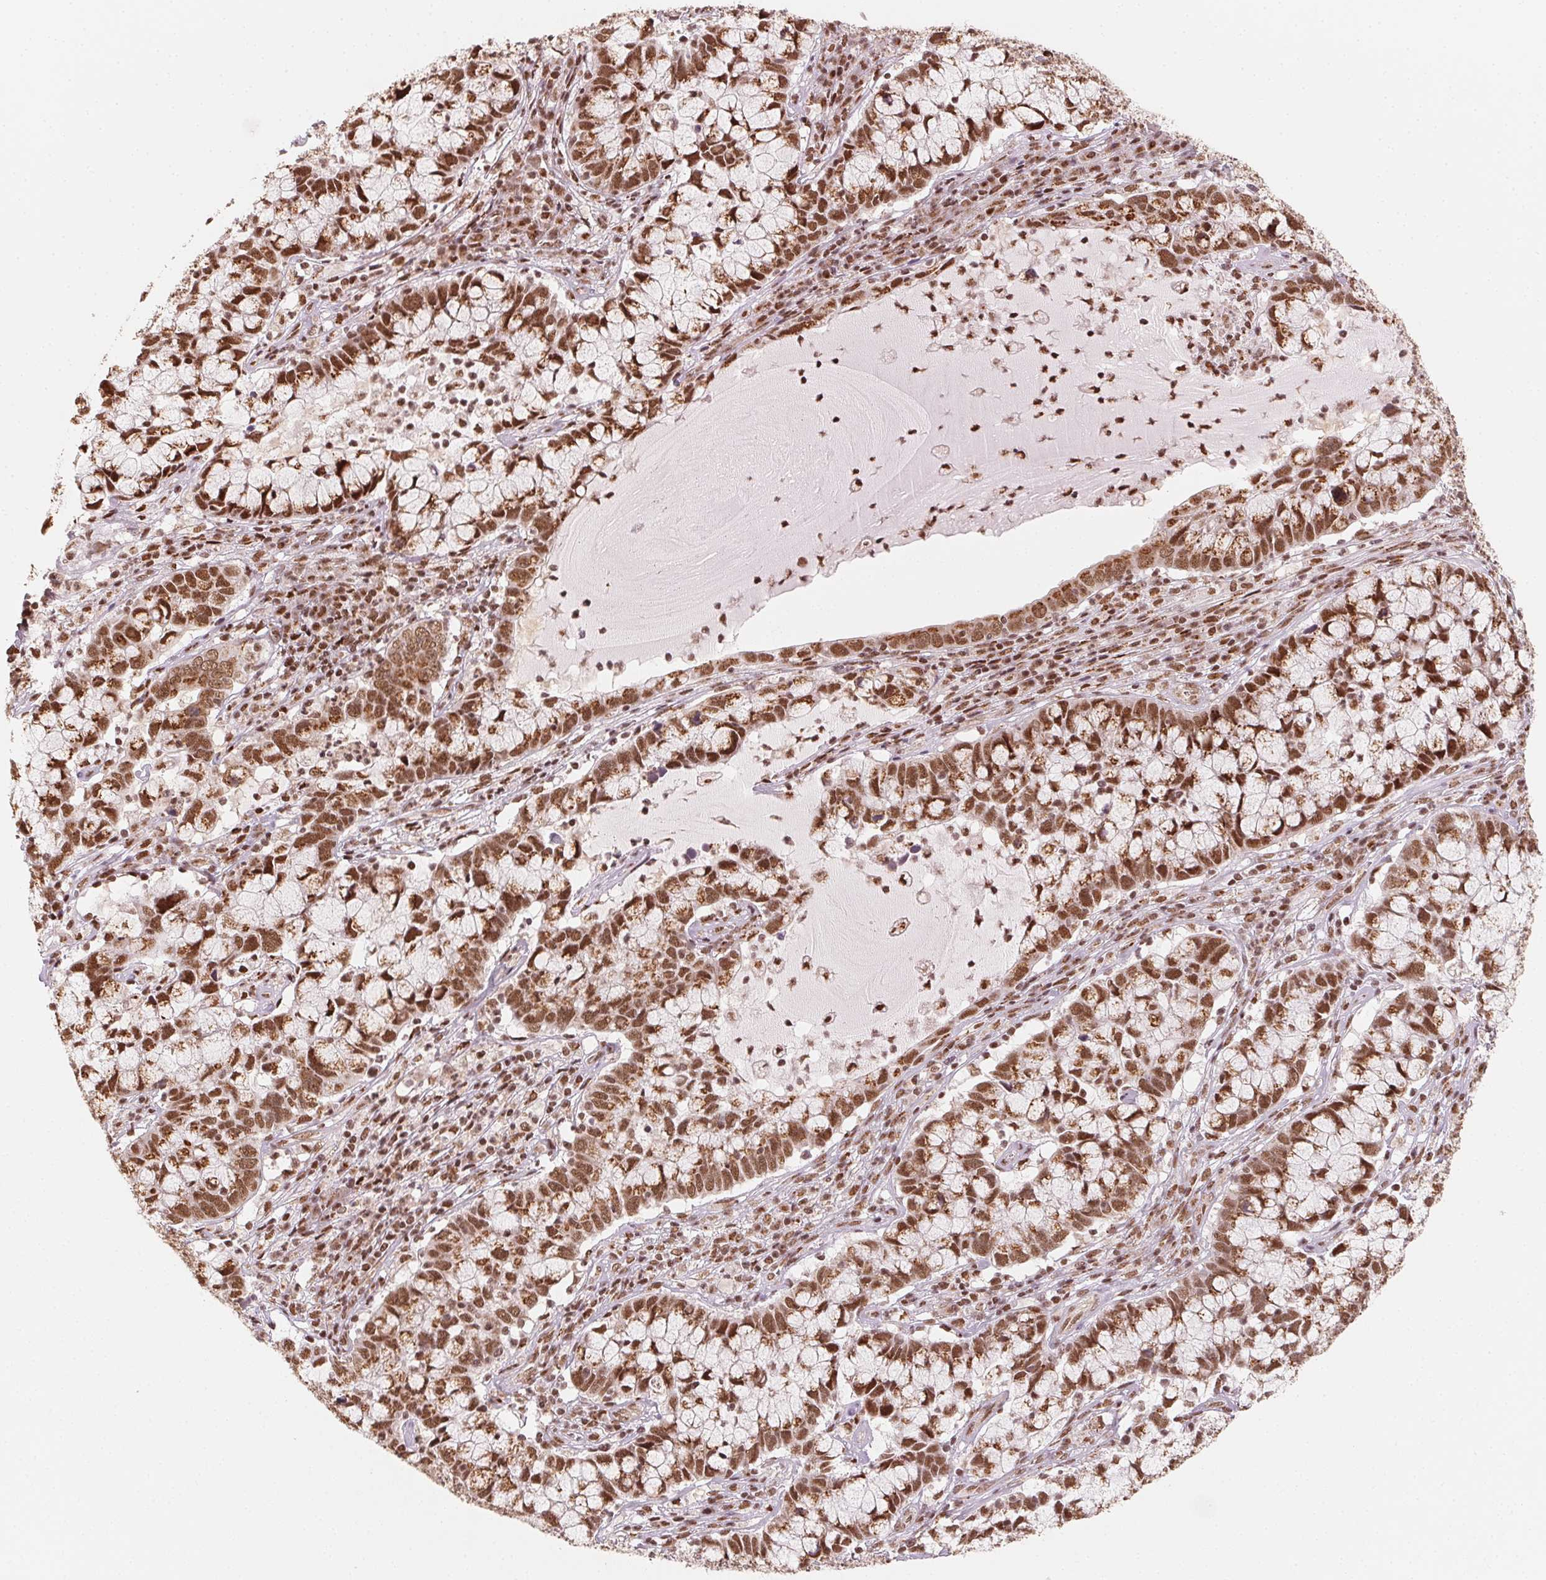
{"staining": {"intensity": "strong", "quantity": ">75%", "location": "cytoplasmic/membranous,nuclear"}, "tissue": "cervical cancer", "cell_type": "Tumor cells", "image_type": "cancer", "snomed": [{"axis": "morphology", "description": "Adenocarcinoma, NOS"}, {"axis": "topography", "description": "Cervix"}], "caption": "Immunohistochemical staining of human cervical cancer (adenocarcinoma) shows strong cytoplasmic/membranous and nuclear protein positivity in about >75% of tumor cells.", "gene": "TOPORS", "patient": {"sex": "female", "age": 40}}